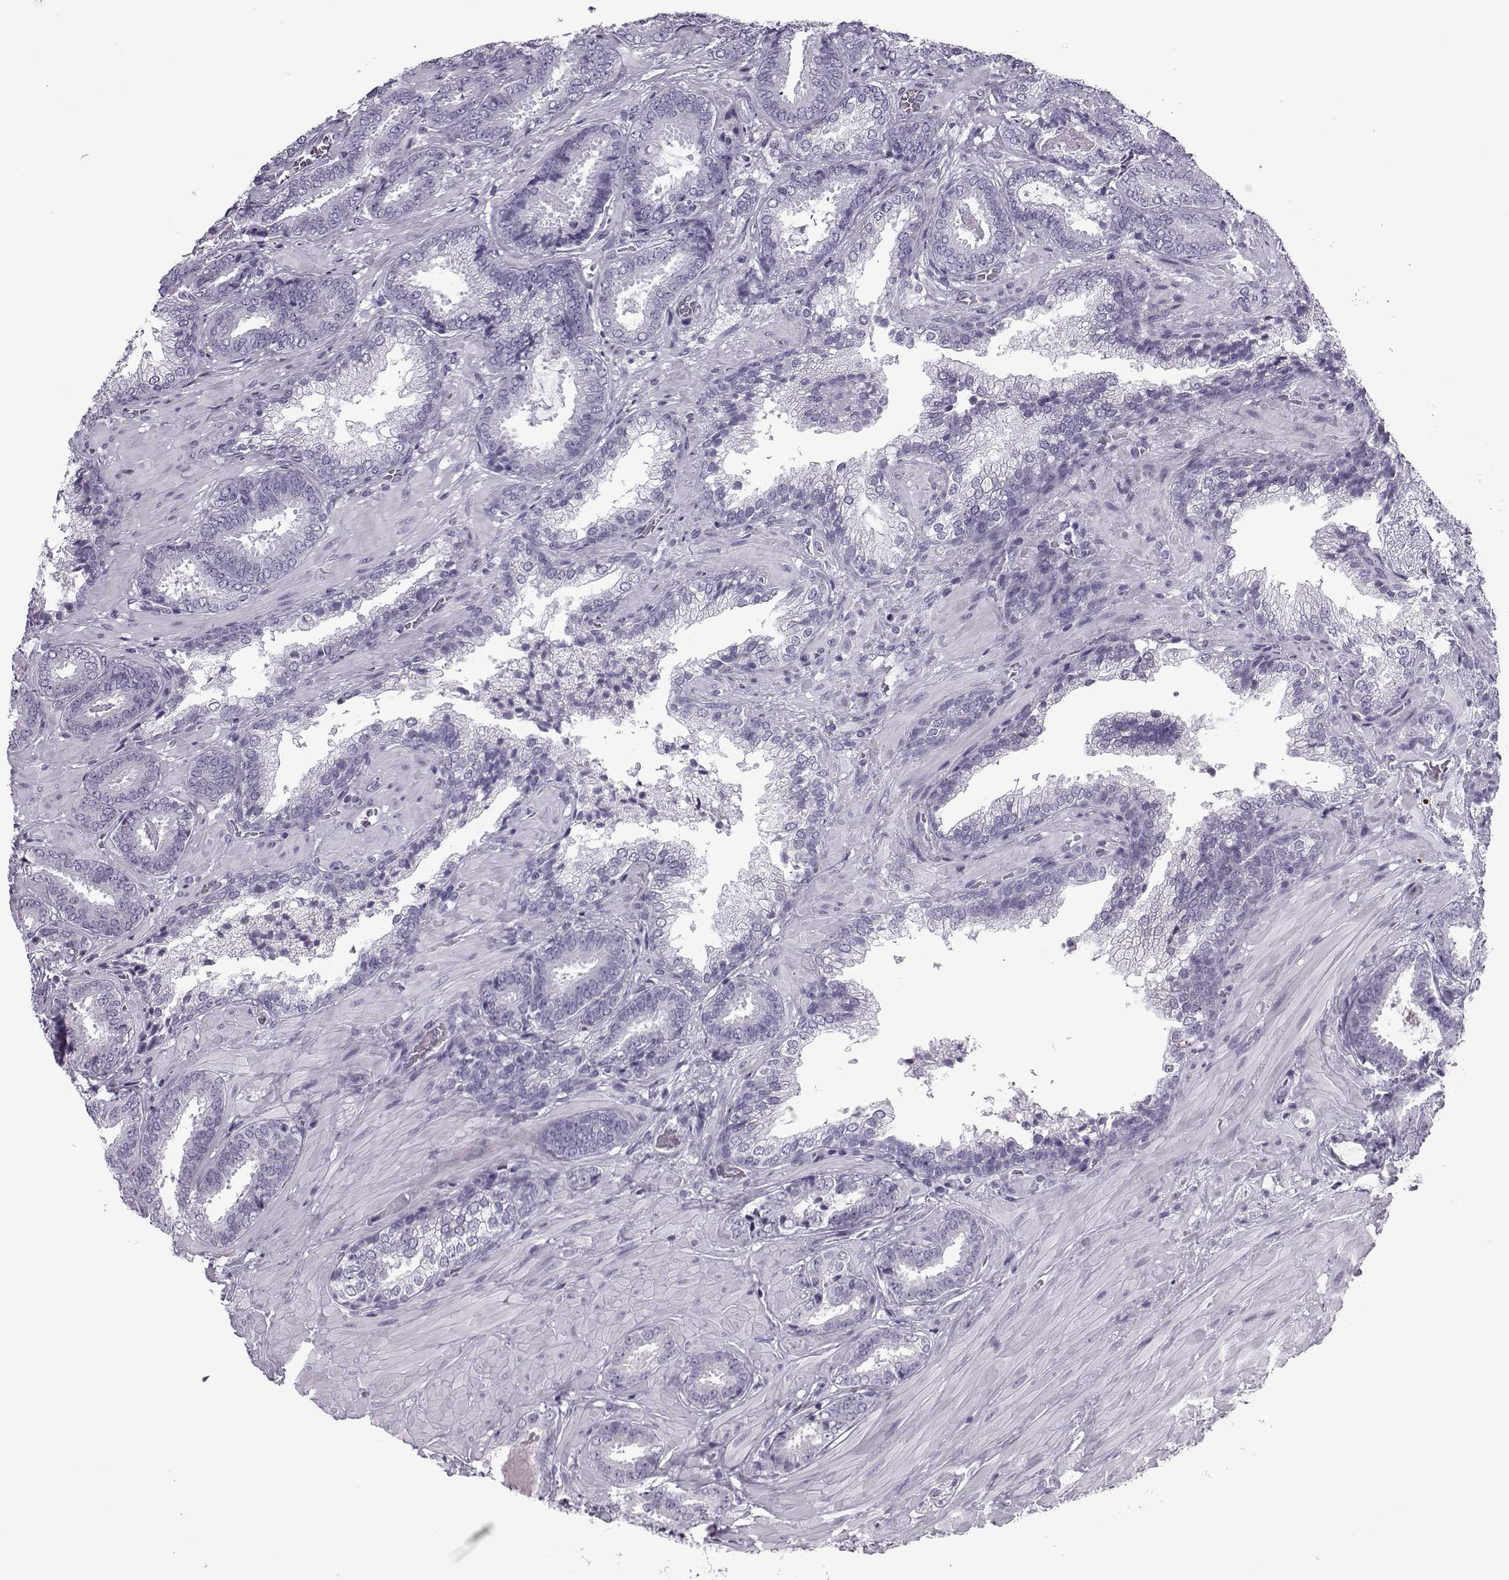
{"staining": {"intensity": "negative", "quantity": "none", "location": "none"}, "tissue": "prostate cancer", "cell_type": "Tumor cells", "image_type": "cancer", "snomed": [{"axis": "morphology", "description": "Adenocarcinoma, Low grade"}, {"axis": "topography", "description": "Prostate"}], "caption": "Tumor cells are negative for protein expression in human prostate cancer (low-grade adenocarcinoma).", "gene": "OIP5", "patient": {"sex": "male", "age": 61}}